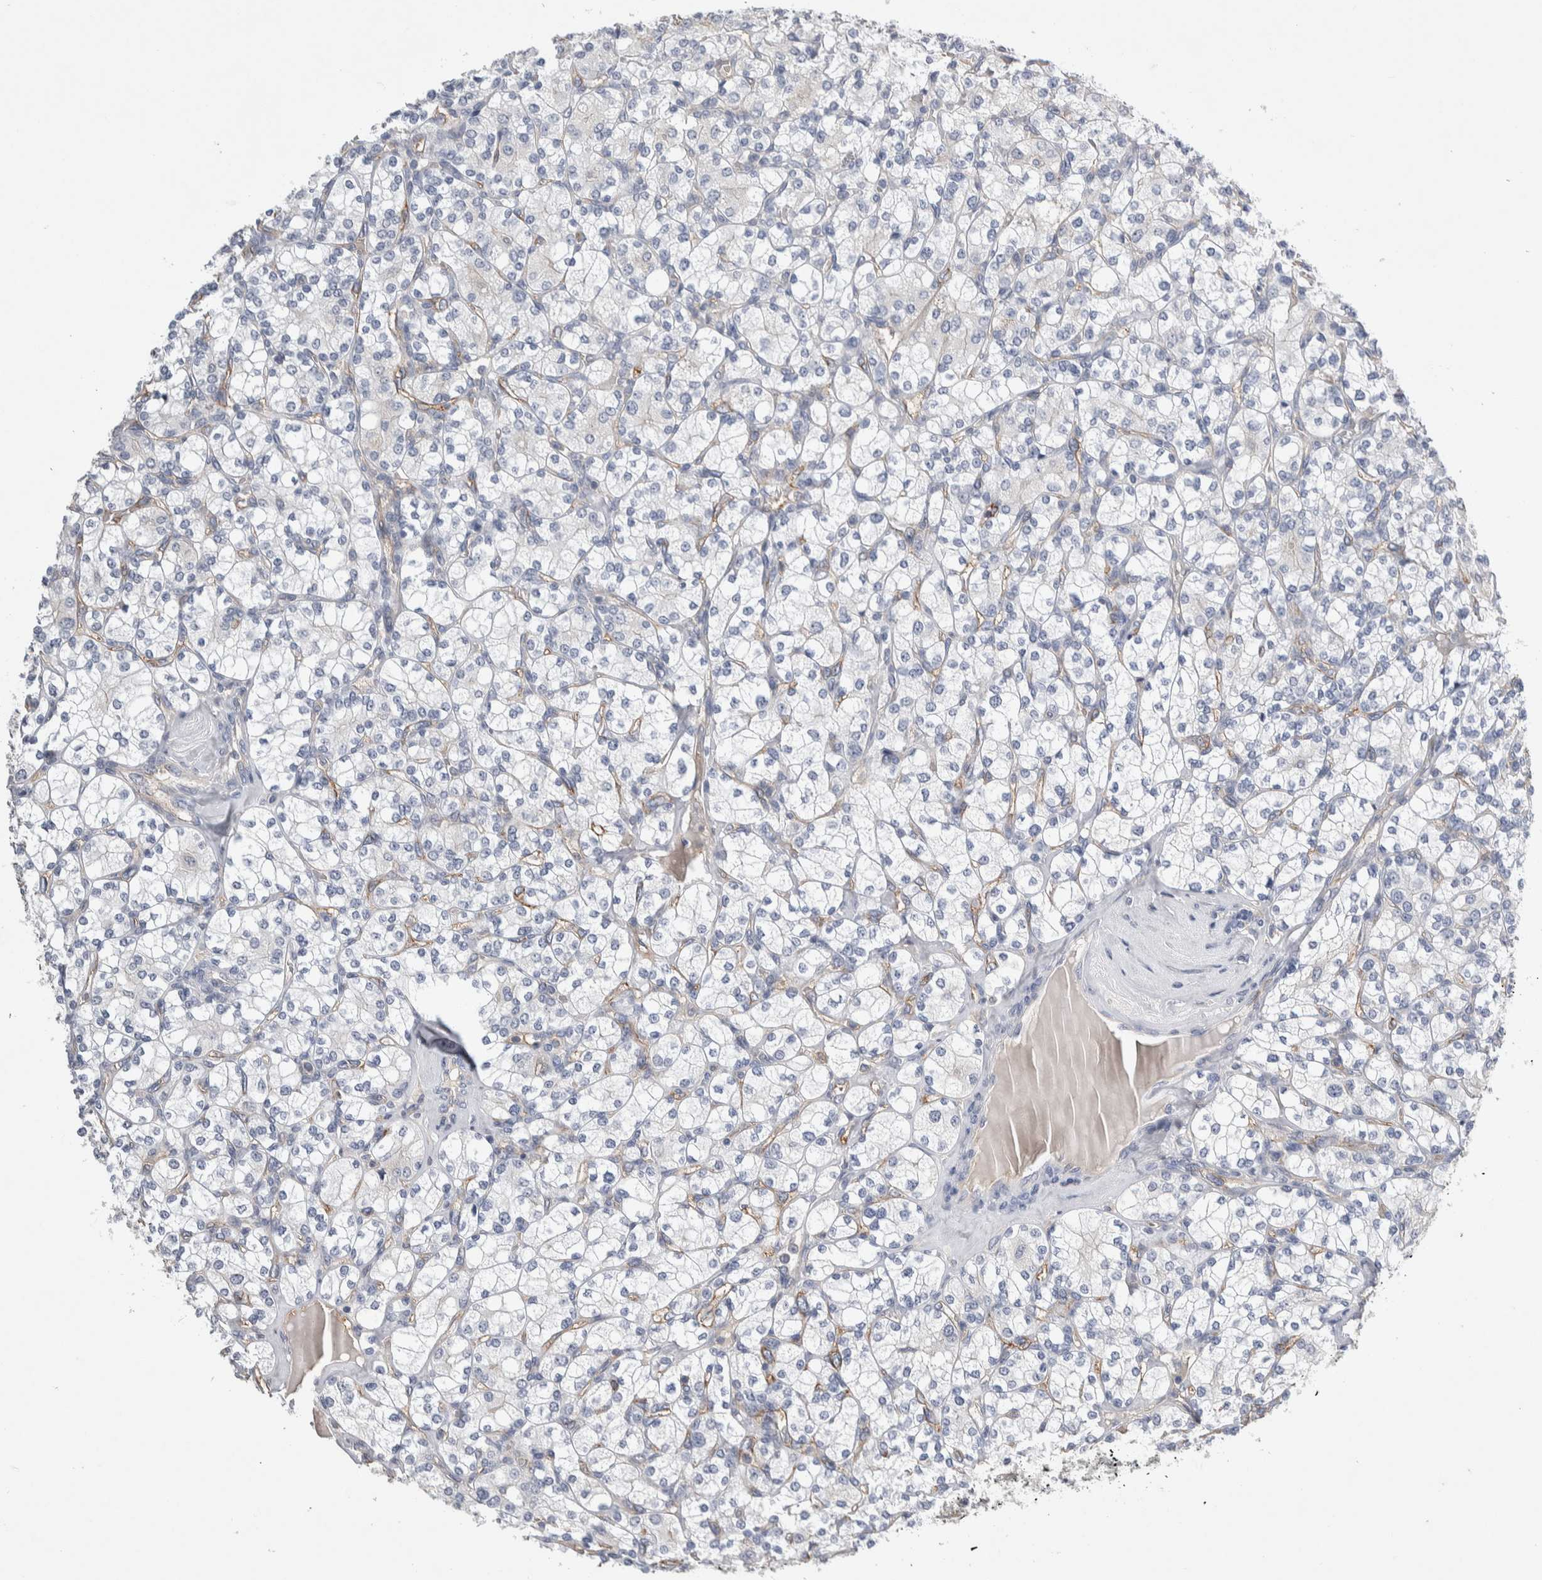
{"staining": {"intensity": "negative", "quantity": "none", "location": "none"}, "tissue": "renal cancer", "cell_type": "Tumor cells", "image_type": "cancer", "snomed": [{"axis": "morphology", "description": "Adenocarcinoma, NOS"}, {"axis": "topography", "description": "Kidney"}], "caption": "Immunohistochemical staining of human renal cancer shows no significant staining in tumor cells.", "gene": "CEP131", "patient": {"sex": "male", "age": 77}}